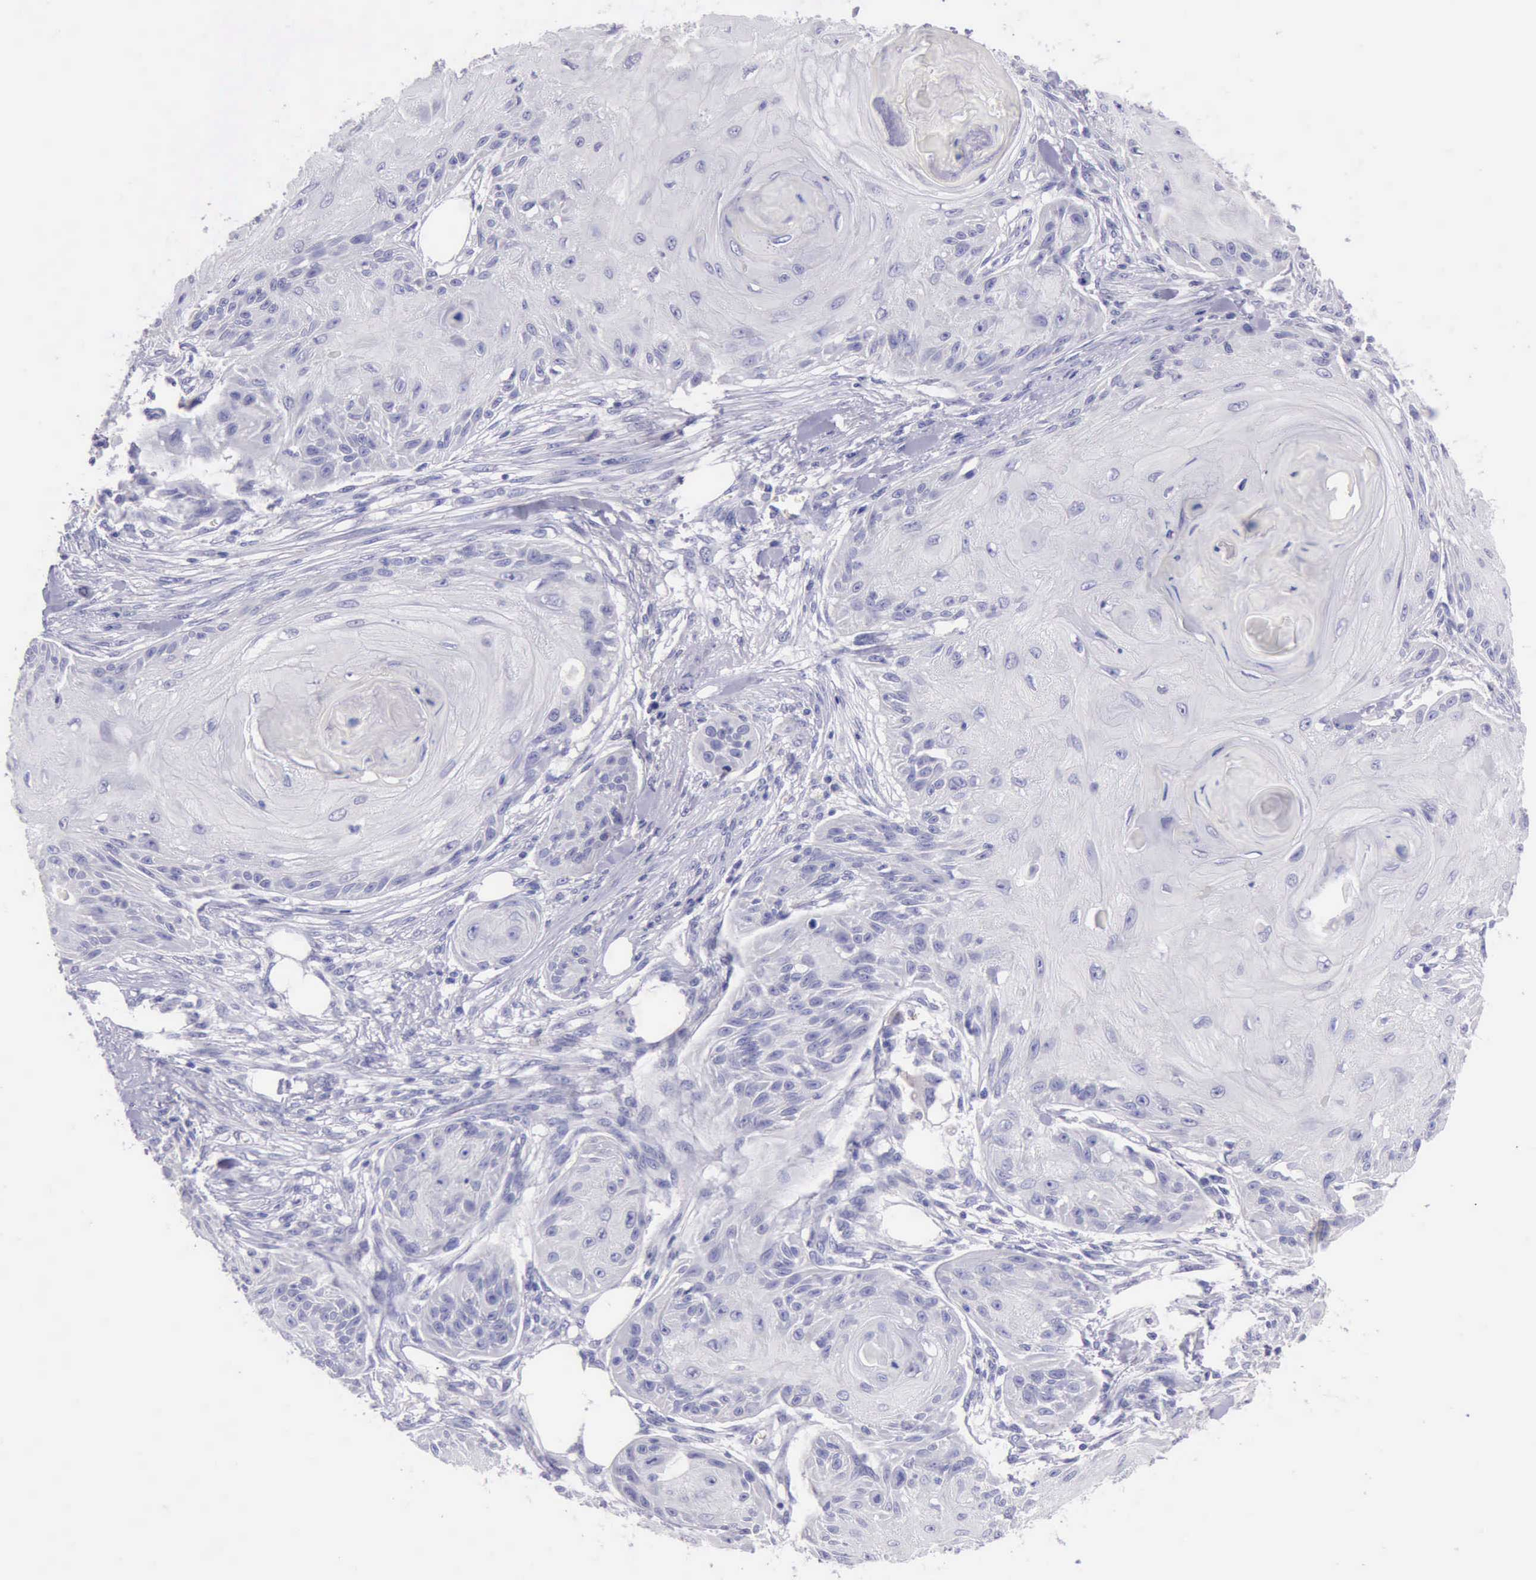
{"staining": {"intensity": "negative", "quantity": "none", "location": "none"}, "tissue": "skin cancer", "cell_type": "Tumor cells", "image_type": "cancer", "snomed": [{"axis": "morphology", "description": "Squamous cell carcinoma, NOS"}, {"axis": "topography", "description": "Skin"}], "caption": "Human squamous cell carcinoma (skin) stained for a protein using immunohistochemistry (IHC) displays no staining in tumor cells.", "gene": "LRFN5", "patient": {"sex": "female", "age": 88}}